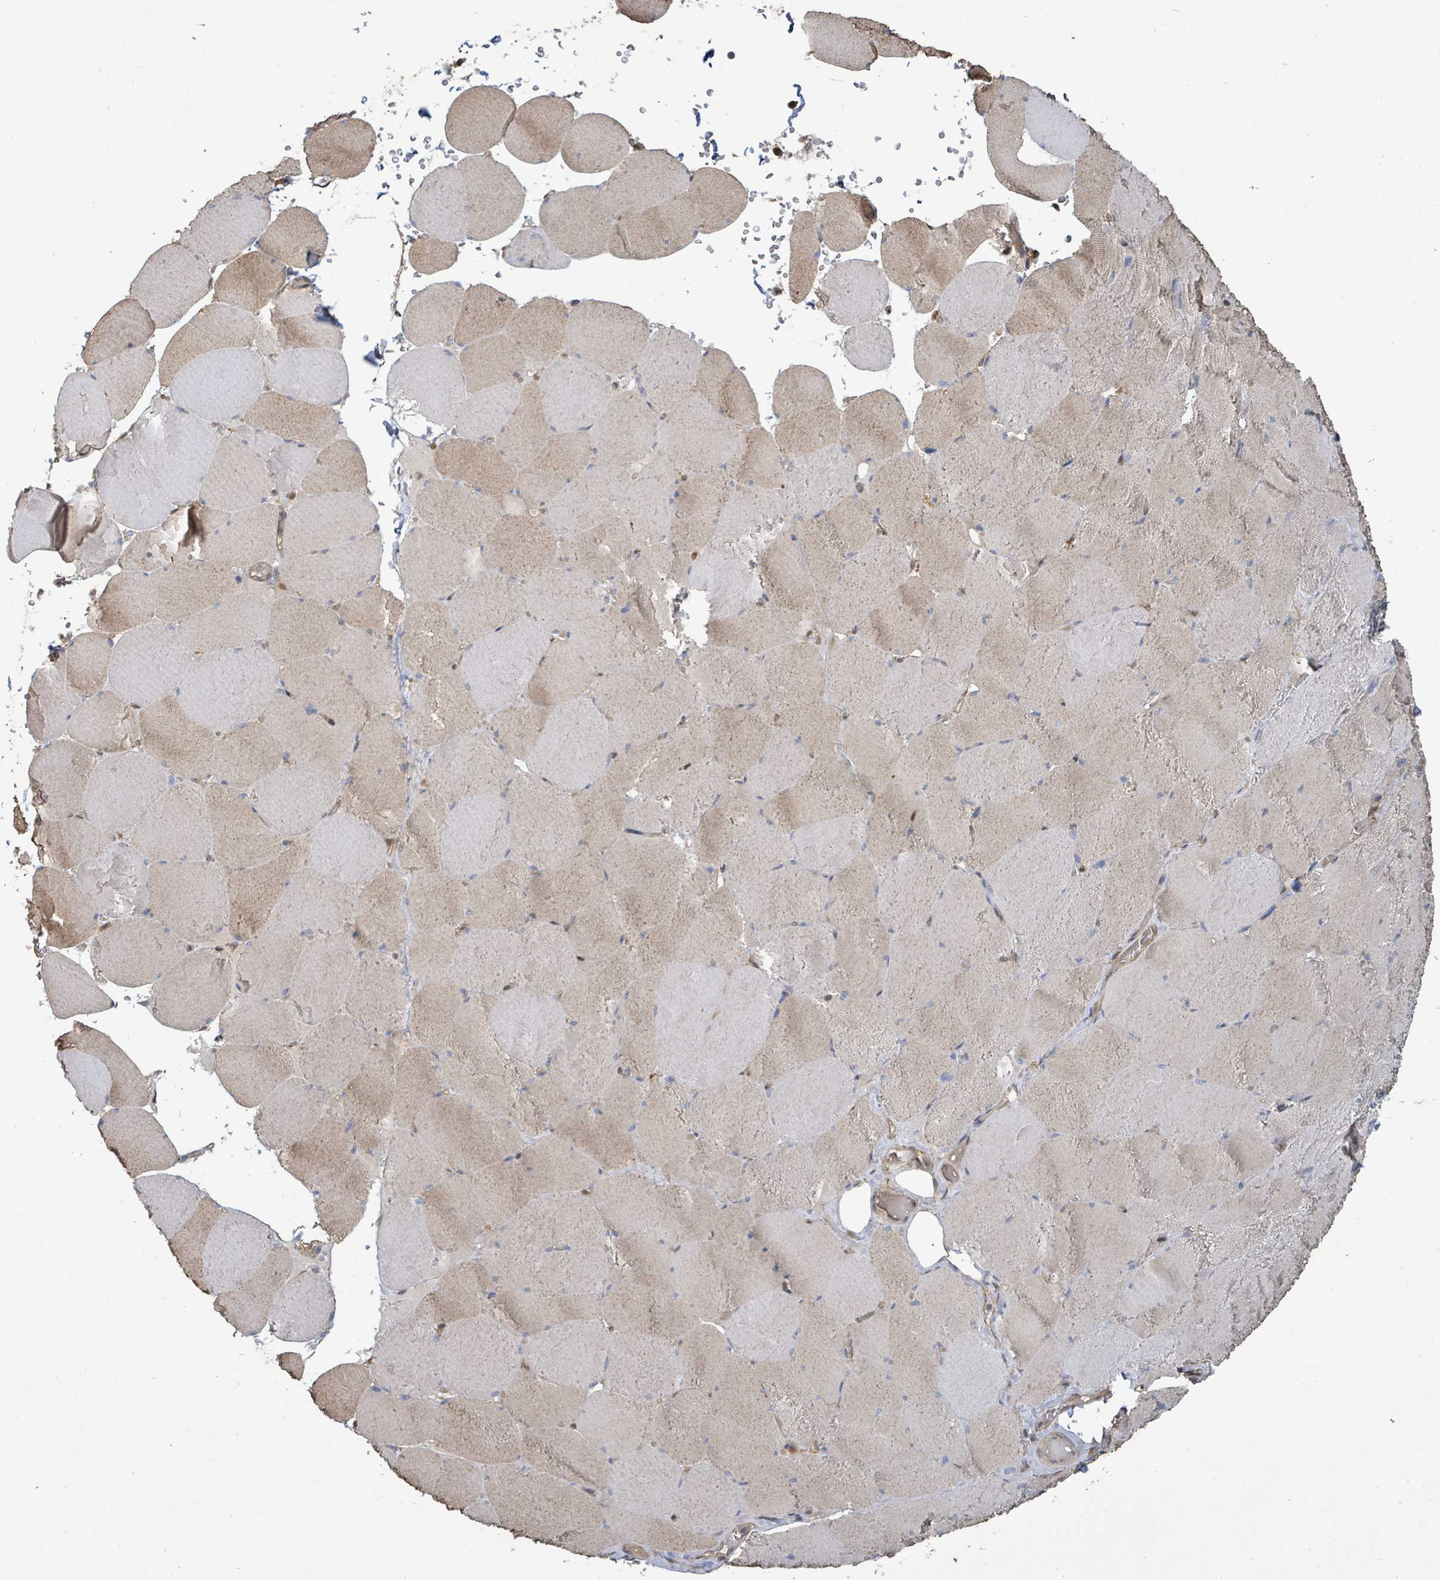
{"staining": {"intensity": "weak", "quantity": "25%-75%", "location": "cytoplasmic/membranous"}, "tissue": "skeletal muscle", "cell_type": "Myocytes", "image_type": "normal", "snomed": [{"axis": "morphology", "description": "Normal tissue, NOS"}, {"axis": "topography", "description": "Skeletal muscle"}, {"axis": "topography", "description": "Head-Neck"}], "caption": "Immunohistochemistry photomicrograph of normal skeletal muscle: human skeletal muscle stained using IHC displays low levels of weak protein expression localized specifically in the cytoplasmic/membranous of myocytes, appearing as a cytoplasmic/membranous brown color.", "gene": "ARPIN", "patient": {"sex": "male", "age": 66}}